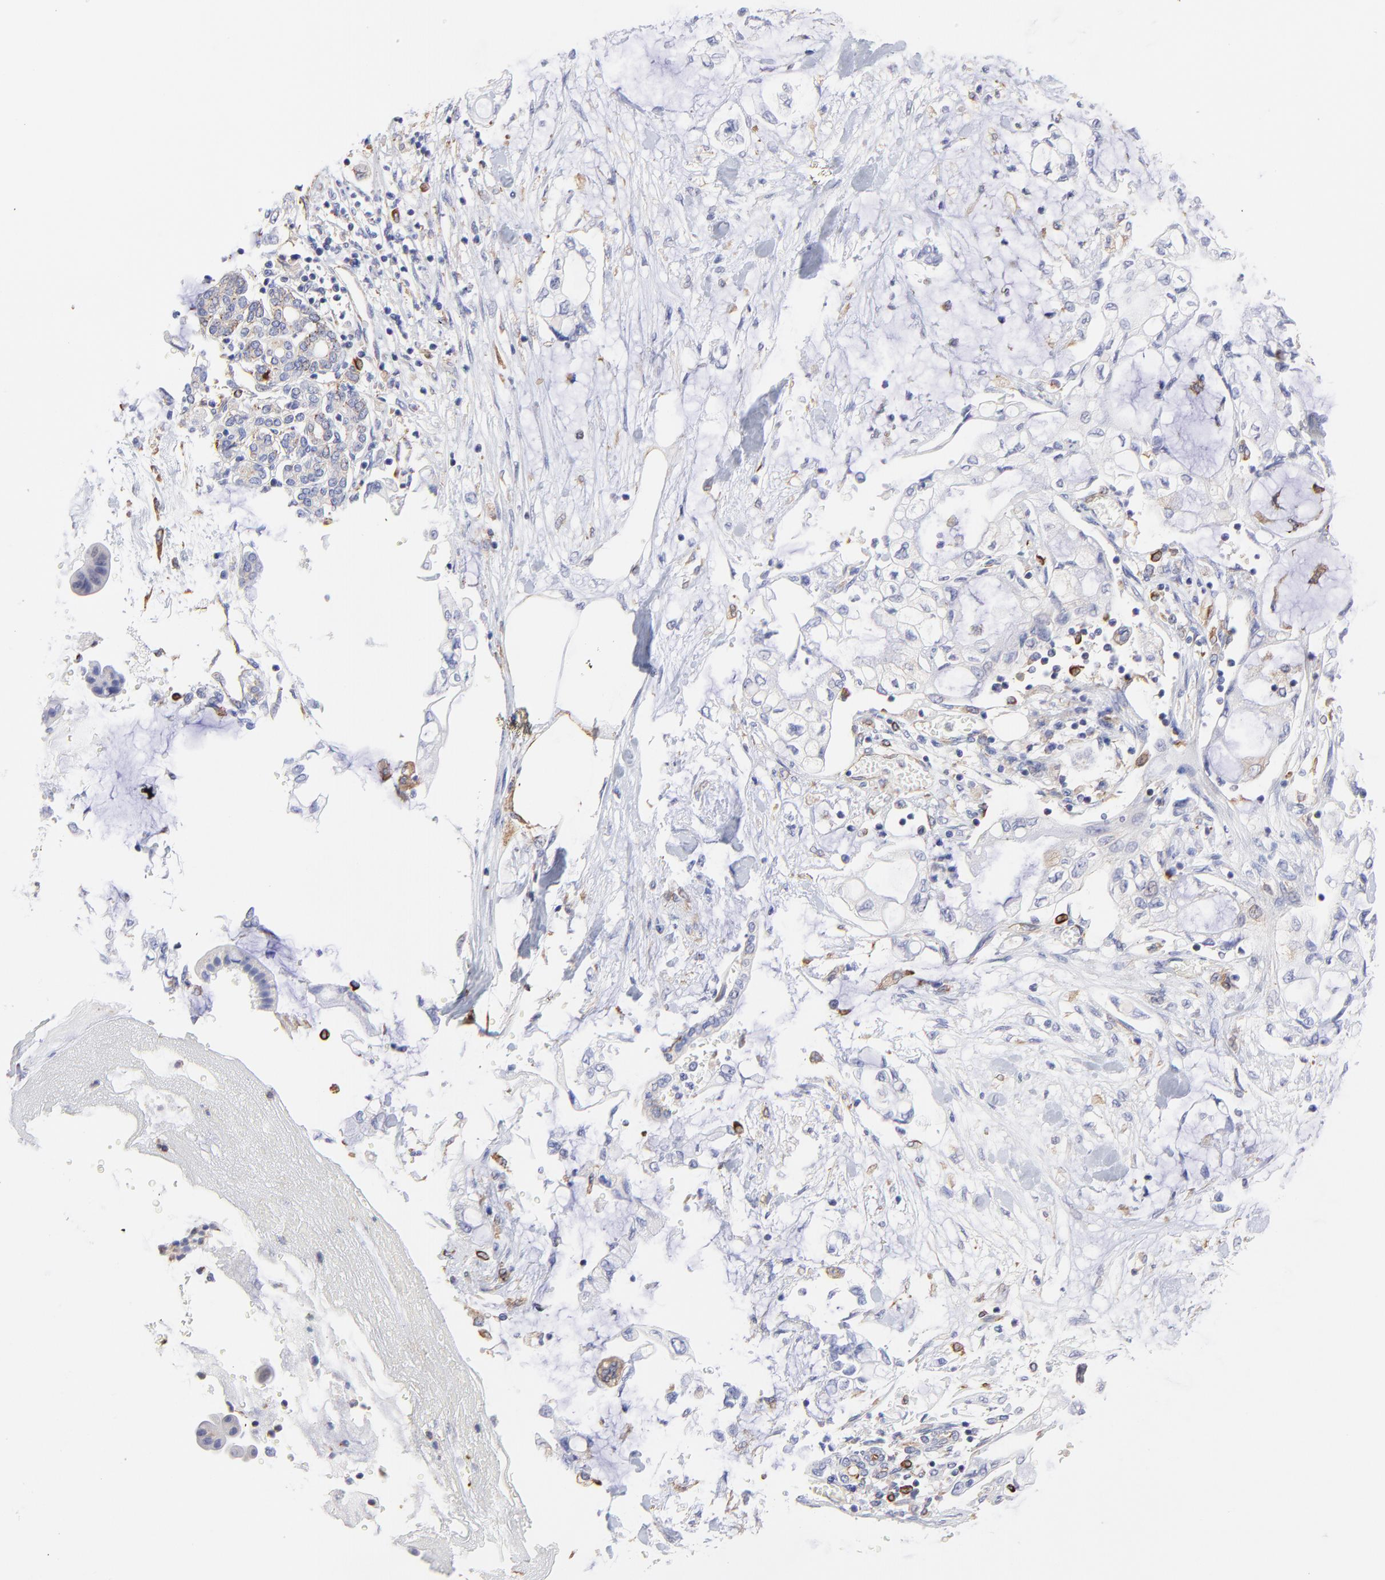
{"staining": {"intensity": "weak", "quantity": "<25%", "location": "cytoplasmic/membranous"}, "tissue": "pancreatic cancer", "cell_type": "Tumor cells", "image_type": "cancer", "snomed": [{"axis": "morphology", "description": "Adenocarcinoma, NOS"}, {"axis": "topography", "description": "Pancreas"}], "caption": "Protein analysis of pancreatic cancer (adenocarcinoma) displays no significant staining in tumor cells.", "gene": "COX8C", "patient": {"sex": "female", "age": 70}}